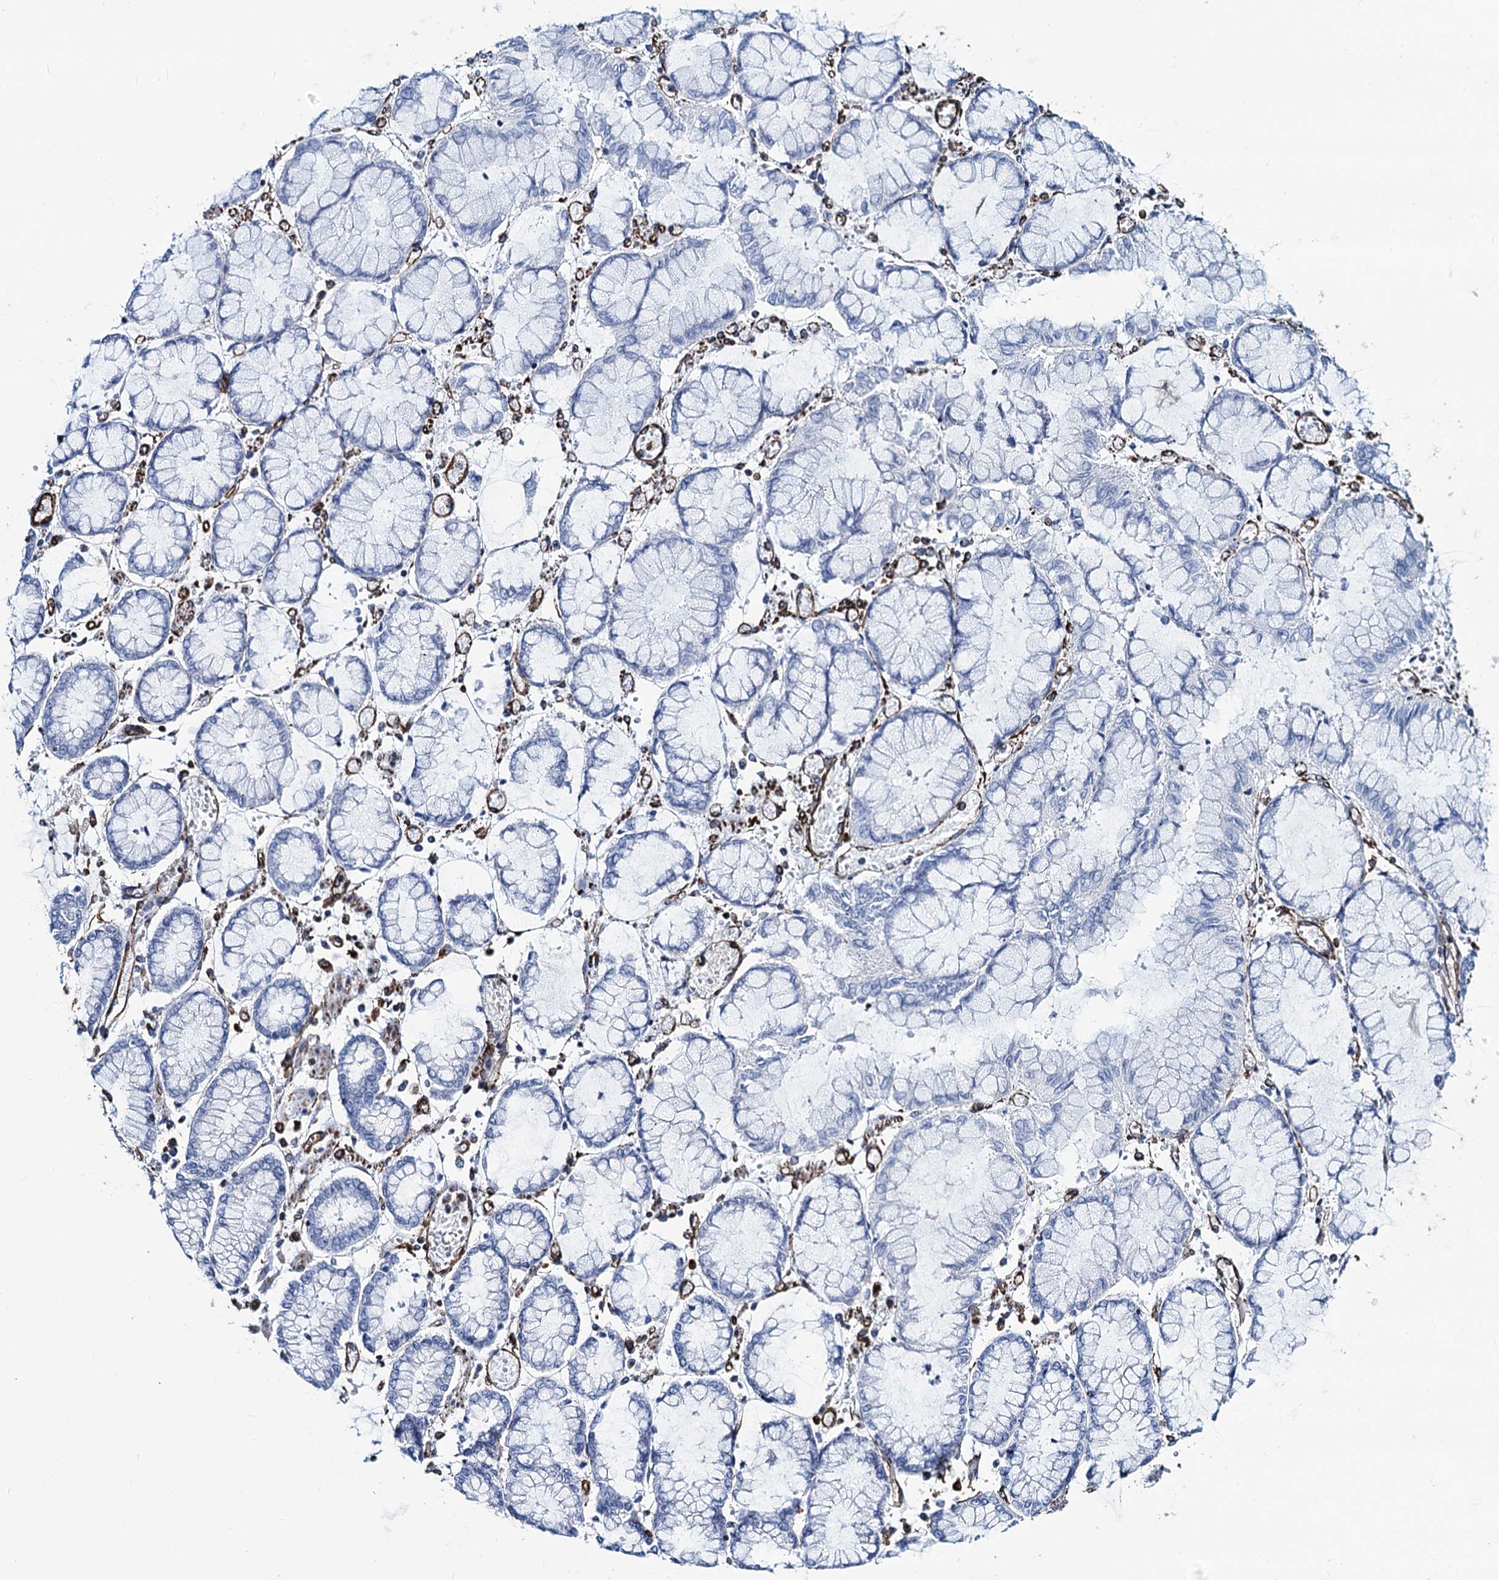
{"staining": {"intensity": "negative", "quantity": "none", "location": "none"}, "tissue": "stomach cancer", "cell_type": "Tumor cells", "image_type": "cancer", "snomed": [{"axis": "morphology", "description": "Adenocarcinoma, NOS"}, {"axis": "topography", "description": "Stomach"}], "caption": "IHC image of neoplastic tissue: adenocarcinoma (stomach) stained with DAB demonstrates no significant protein expression in tumor cells.", "gene": "PGM2", "patient": {"sex": "male", "age": 76}}